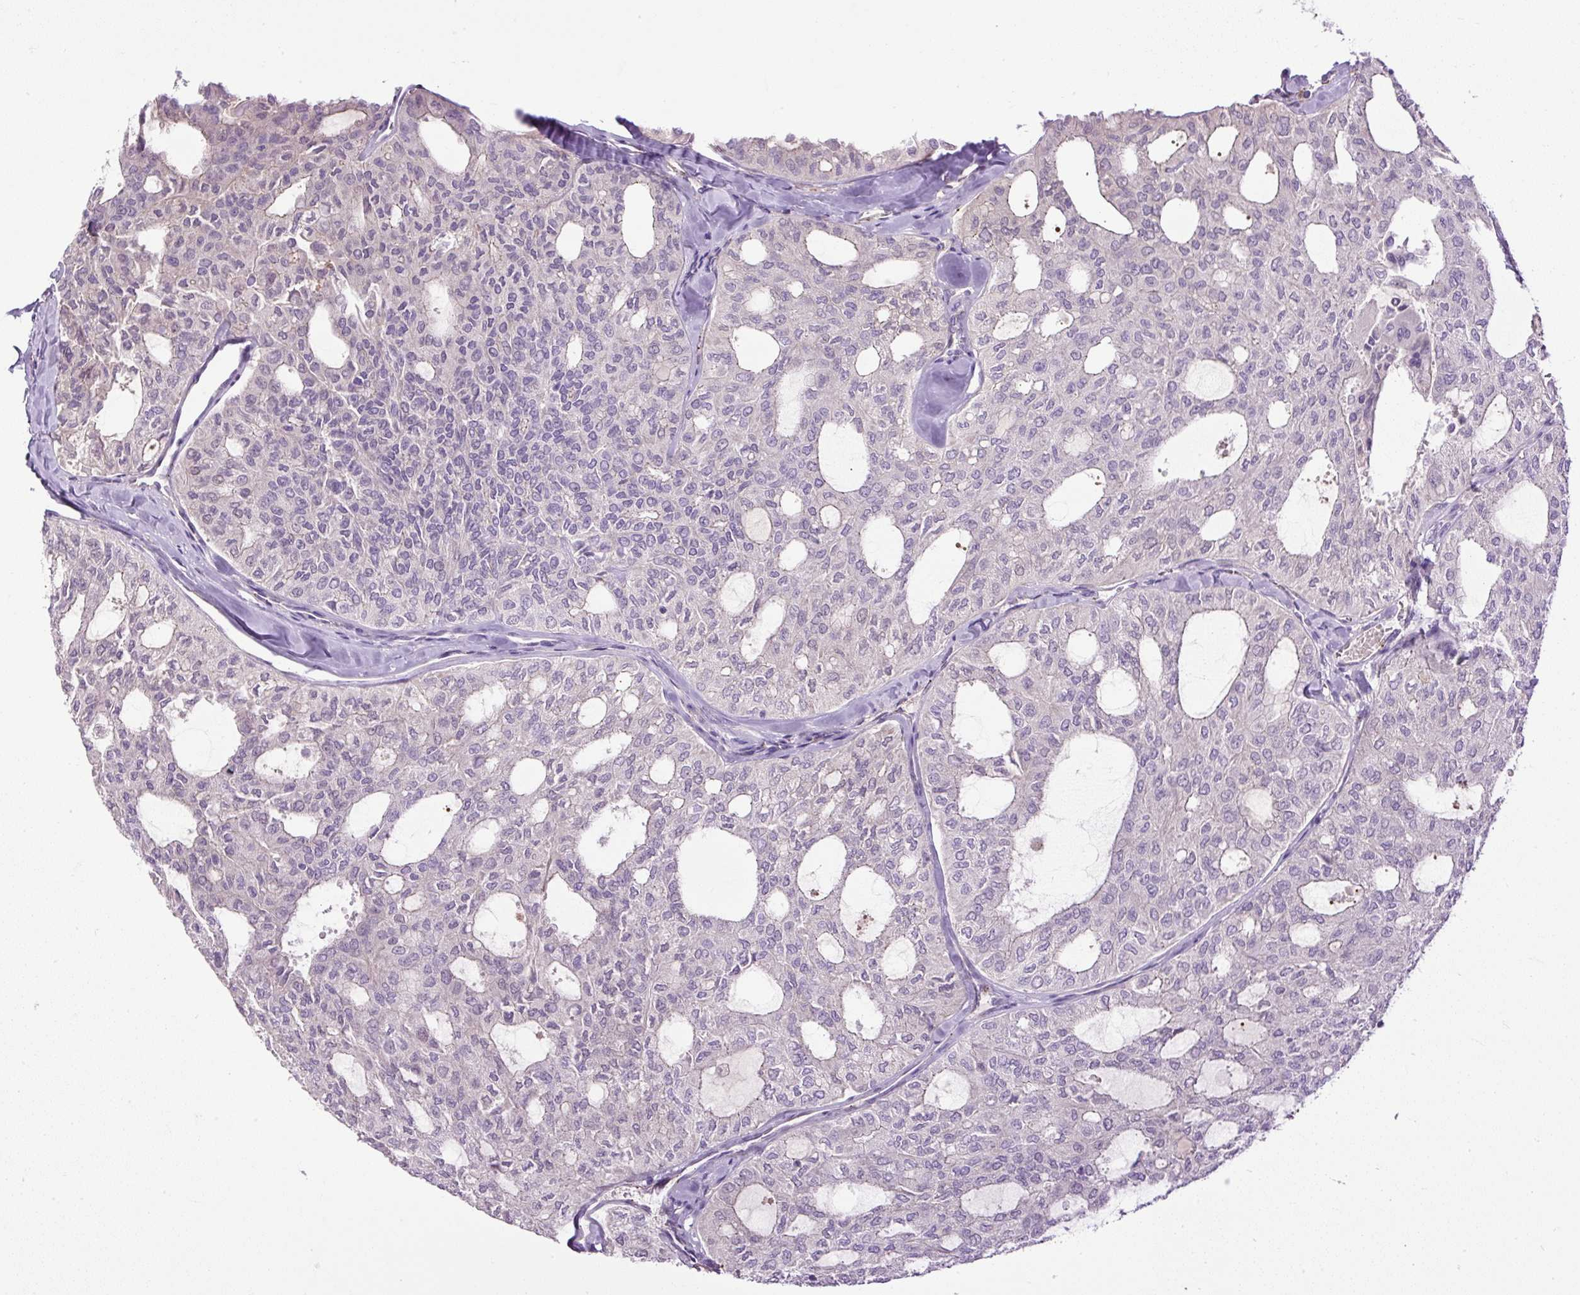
{"staining": {"intensity": "negative", "quantity": "none", "location": "none"}, "tissue": "thyroid cancer", "cell_type": "Tumor cells", "image_type": "cancer", "snomed": [{"axis": "morphology", "description": "Follicular adenoma carcinoma, NOS"}, {"axis": "topography", "description": "Thyroid gland"}], "caption": "Image shows no protein positivity in tumor cells of thyroid cancer (follicular adenoma carcinoma) tissue.", "gene": "LEFTY2", "patient": {"sex": "male", "age": 75}}